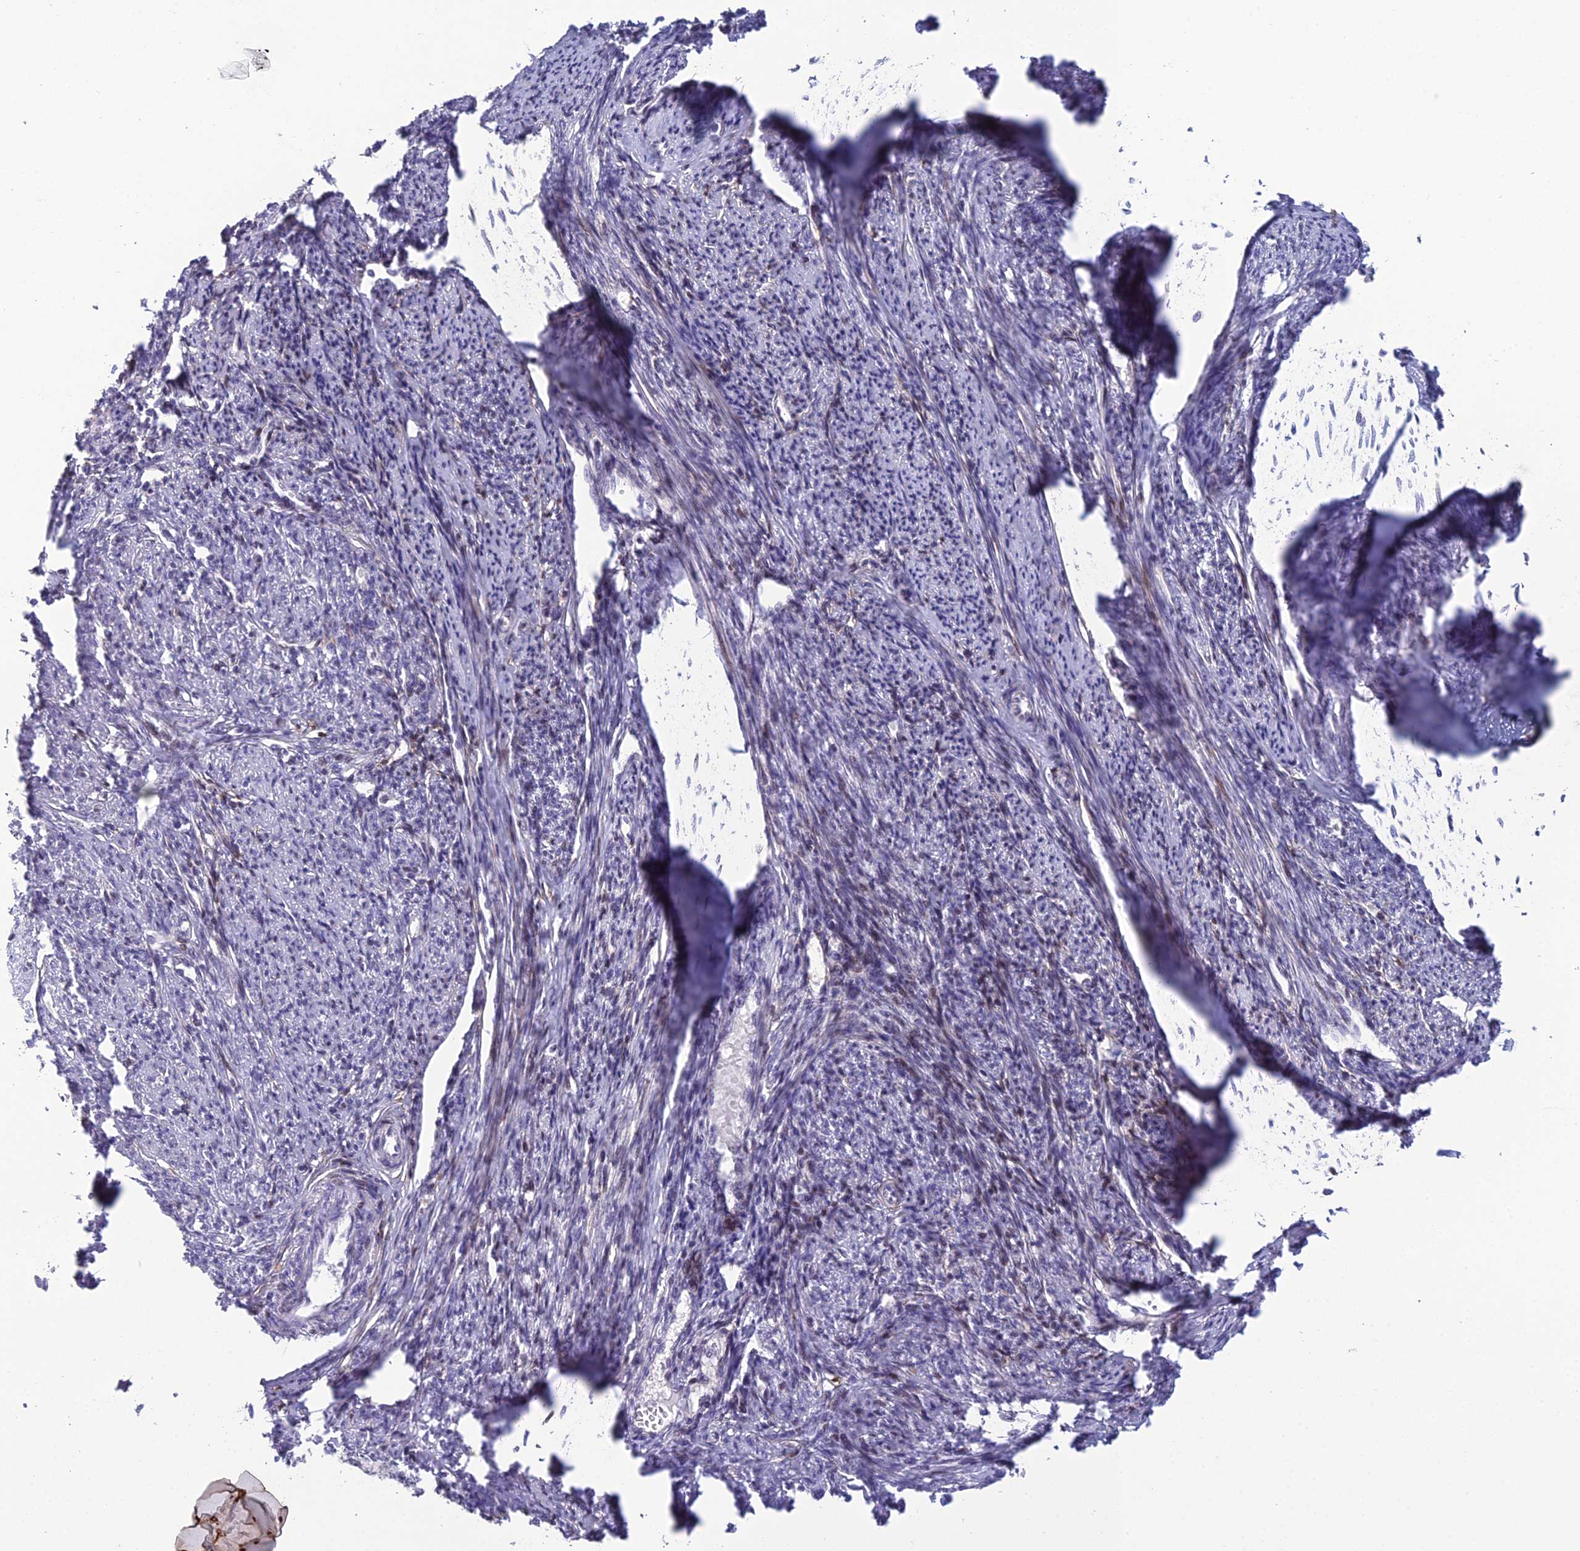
{"staining": {"intensity": "negative", "quantity": "none", "location": "none"}, "tissue": "smooth muscle", "cell_type": "Smooth muscle cells", "image_type": "normal", "snomed": [{"axis": "morphology", "description": "Normal tissue, NOS"}, {"axis": "topography", "description": "Smooth muscle"}, {"axis": "topography", "description": "Uterus"}], "caption": "This micrograph is of unremarkable smooth muscle stained with immunohistochemistry (IHC) to label a protein in brown with the nuclei are counter-stained blue. There is no expression in smooth muscle cells.", "gene": "TMEM134", "patient": {"sex": "female", "age": 59}}